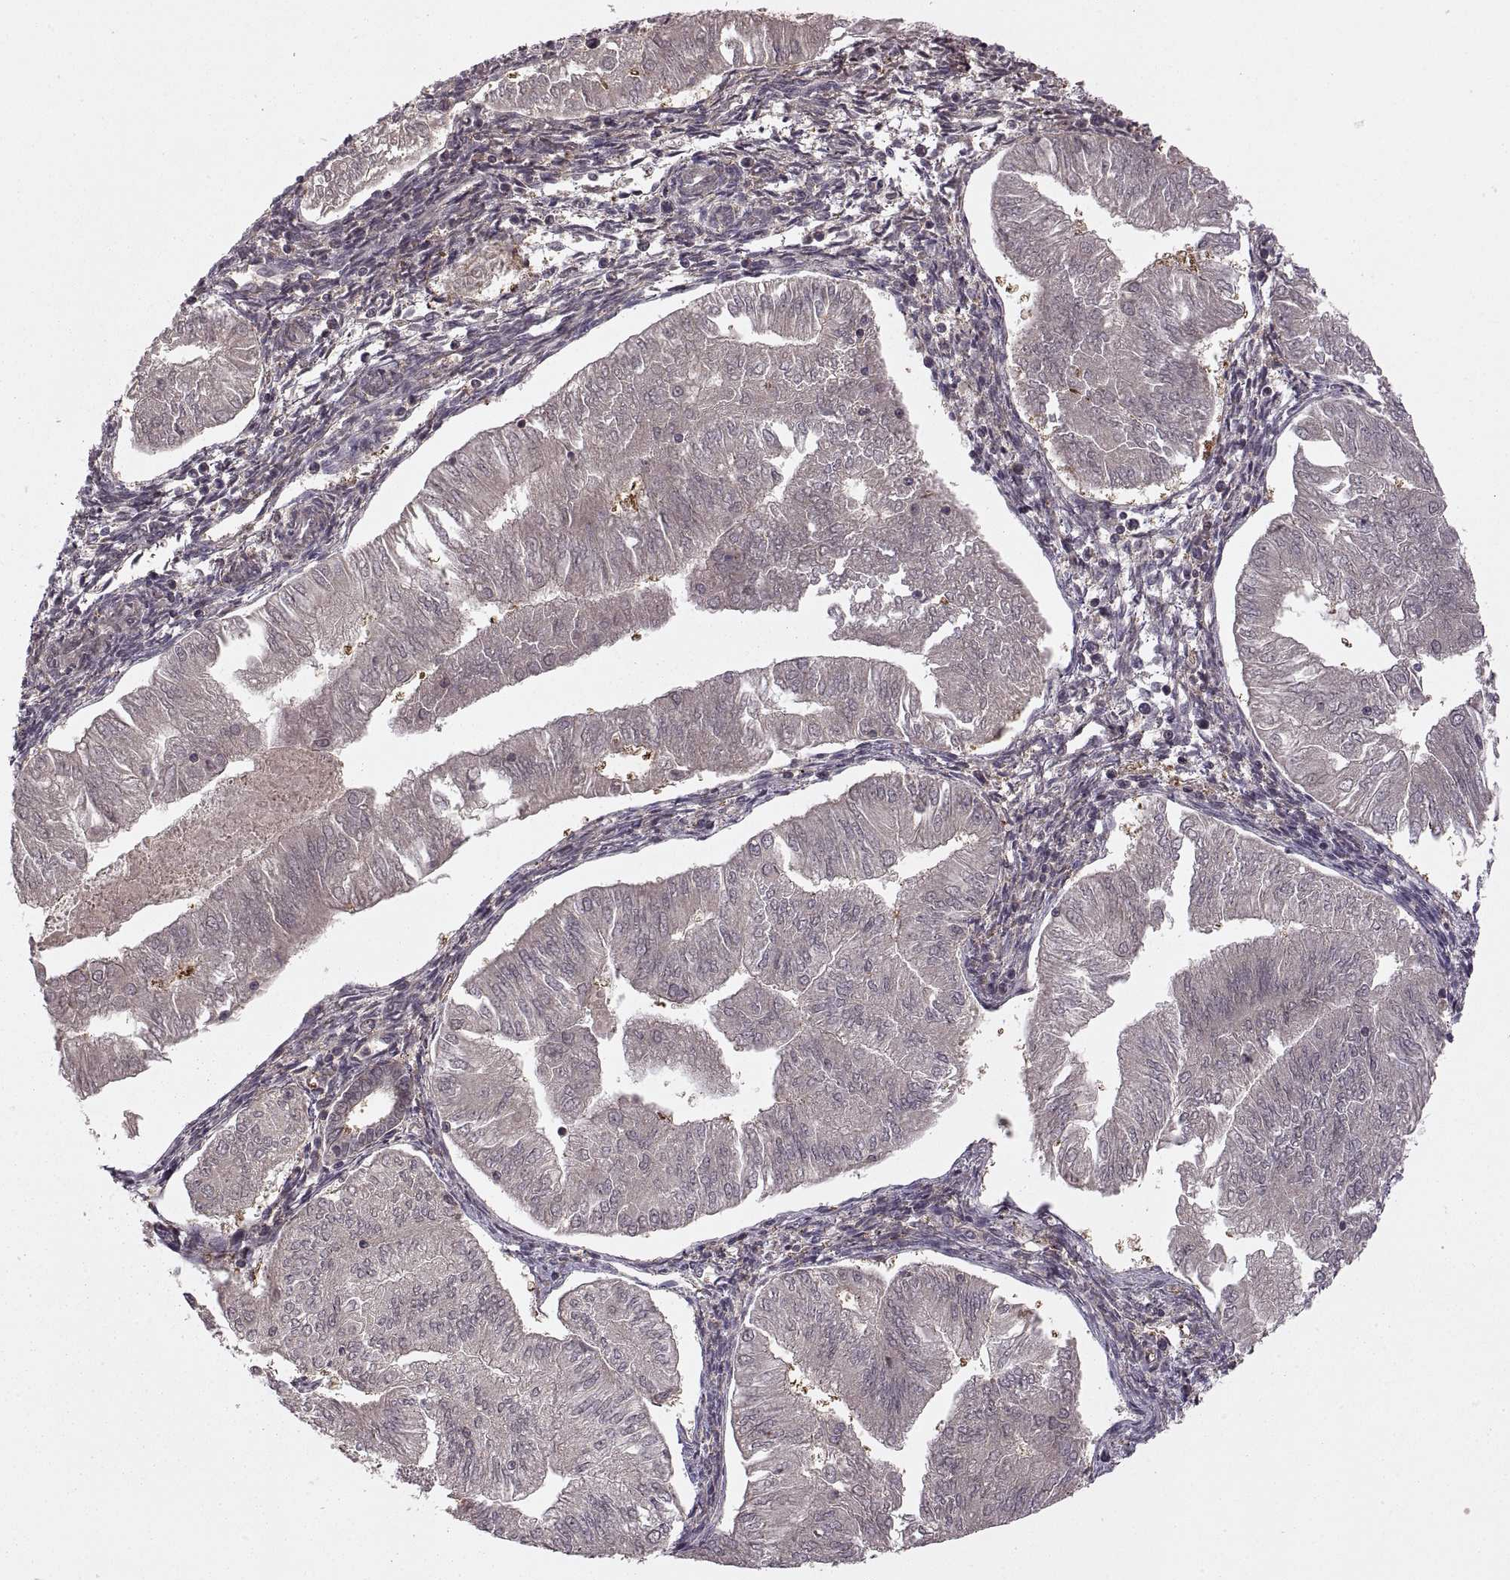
{"staining": {"intensity": "negative", "quantity": "none", "location": "none"}, "tissue": "endometrial cancer", "cell_type": "Tumor cells", "image_type": "cancer", "snomed": [{"axis": "morphology", "description": "Adenocarcinoma, NOS"}, {"axis": "topography", "description": "Endometrium"}], "caption": "An immunohistochemistry histopathology image of endometrial cancer (adenocarcinoma) is shown. There is no staining in tumor cells of endometrial cancer (adenocarcinoma). The staining was performed using DAB (3,3'-diaminobenzidine) to visualize the protein expression in brown, while the nuclei were stained in blue with hematoxylin (Magnification: 20x).", "gene": "DEDD", "patient": {"sex": "female", "age": 53}}